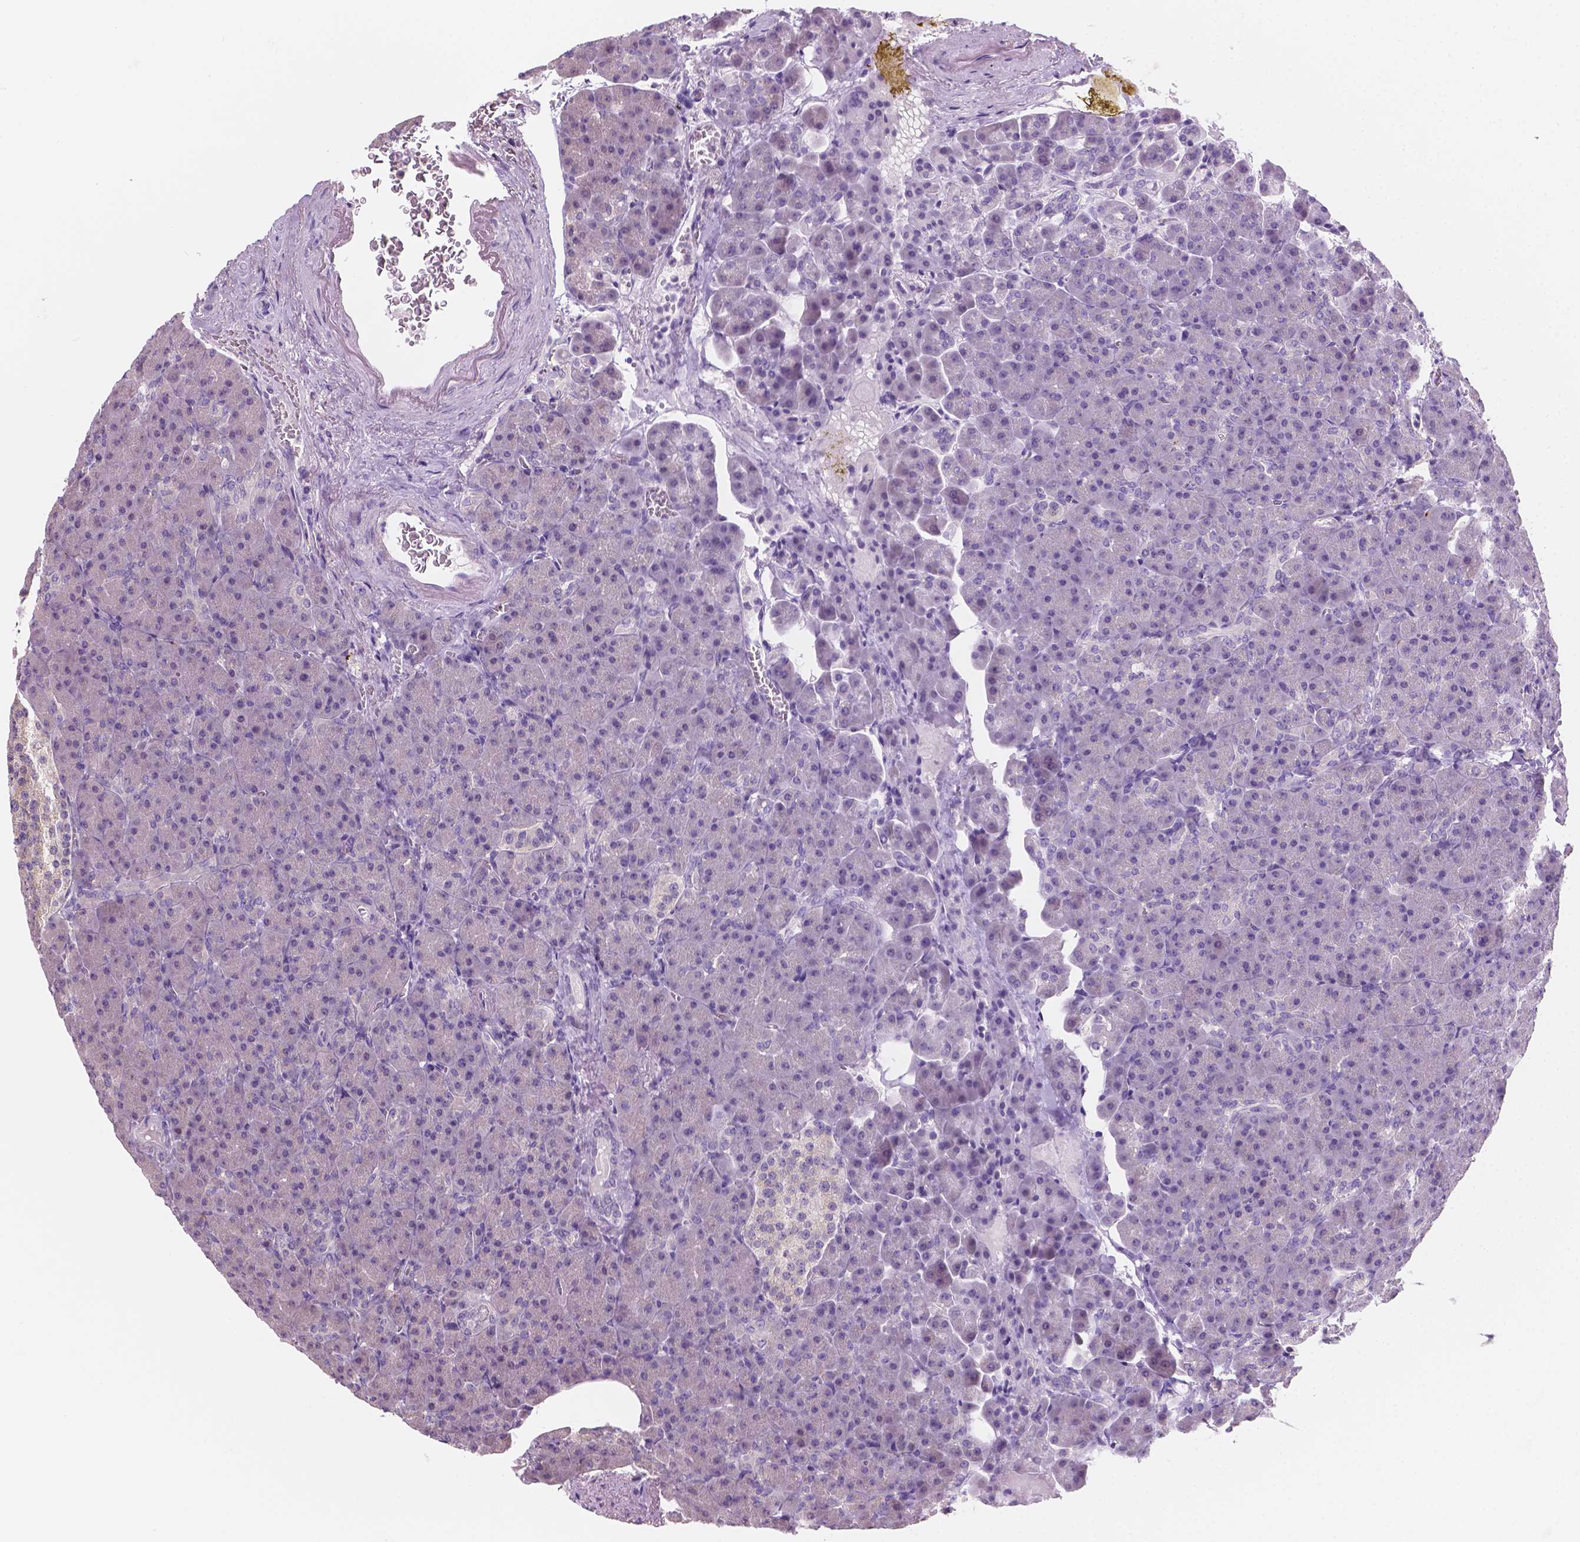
{"staining": {"intensity": "negative", "quantity": "none", "location": "none"}, "tissue": "pancreas", "cell_type": "Exocrine glandular cells", "image_type": "normal", "snomed": [{"axis": "morphology", "description": "Normal tissue, NOS"}, {"axis": "topography", "description": "Pancreas"}], "caption": "This is an immunohistochemistry micrograph of unremarkable pancreas. There is no positivity in exocrine glandular cells.", "gene": "SBSN", "patient": {"sex": "female", "age": 74}}